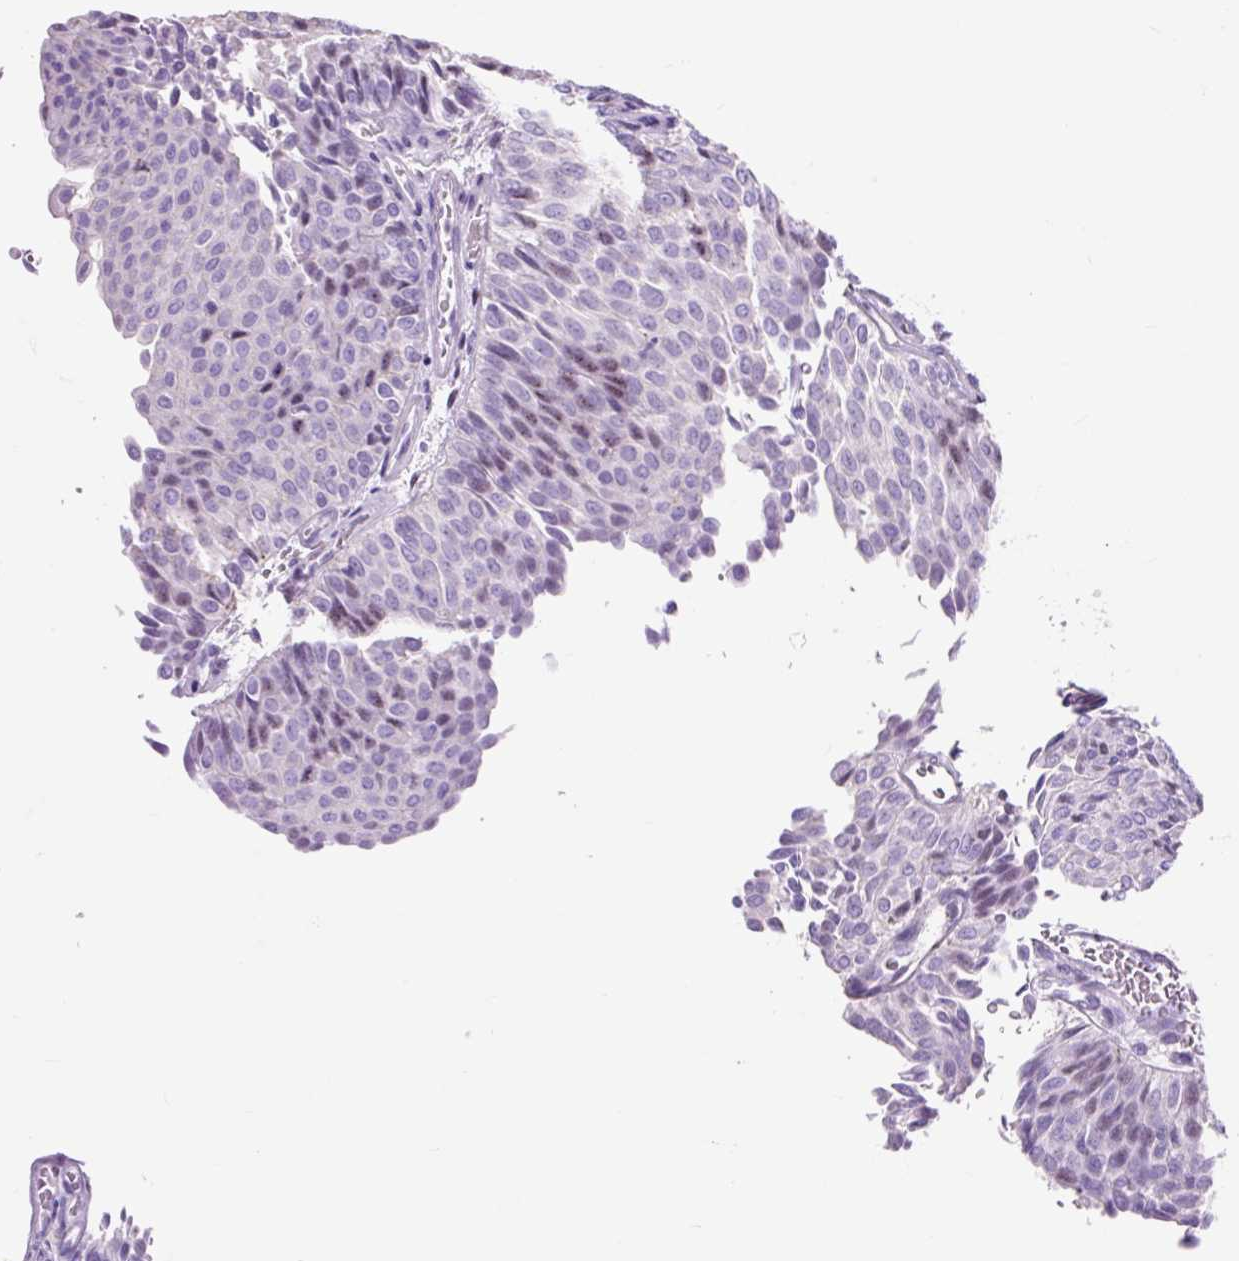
{"staining": {"intensity": "negative", "quantity": "none", "location": "none"}, "tissue": "urothelial cancer", "cell_type": "Tumor cells", "image_type": "cancer", "snomed": [{"axis": "morphology", "description": "Urothelial carcinoma, Low grade"}, {"axis": "topography", "description": "Urinary bladder"}], "caption": "The immunohistochemistry (IHC) image has no significant expression in tumor cells of urothelial cancer tissue. (DAB (3,3'-diaminobenzidine) immunohistochemistry (IHC), high magnification).", "gene": "OR10A7", "patient": {"sex": "male", "age": 78}}